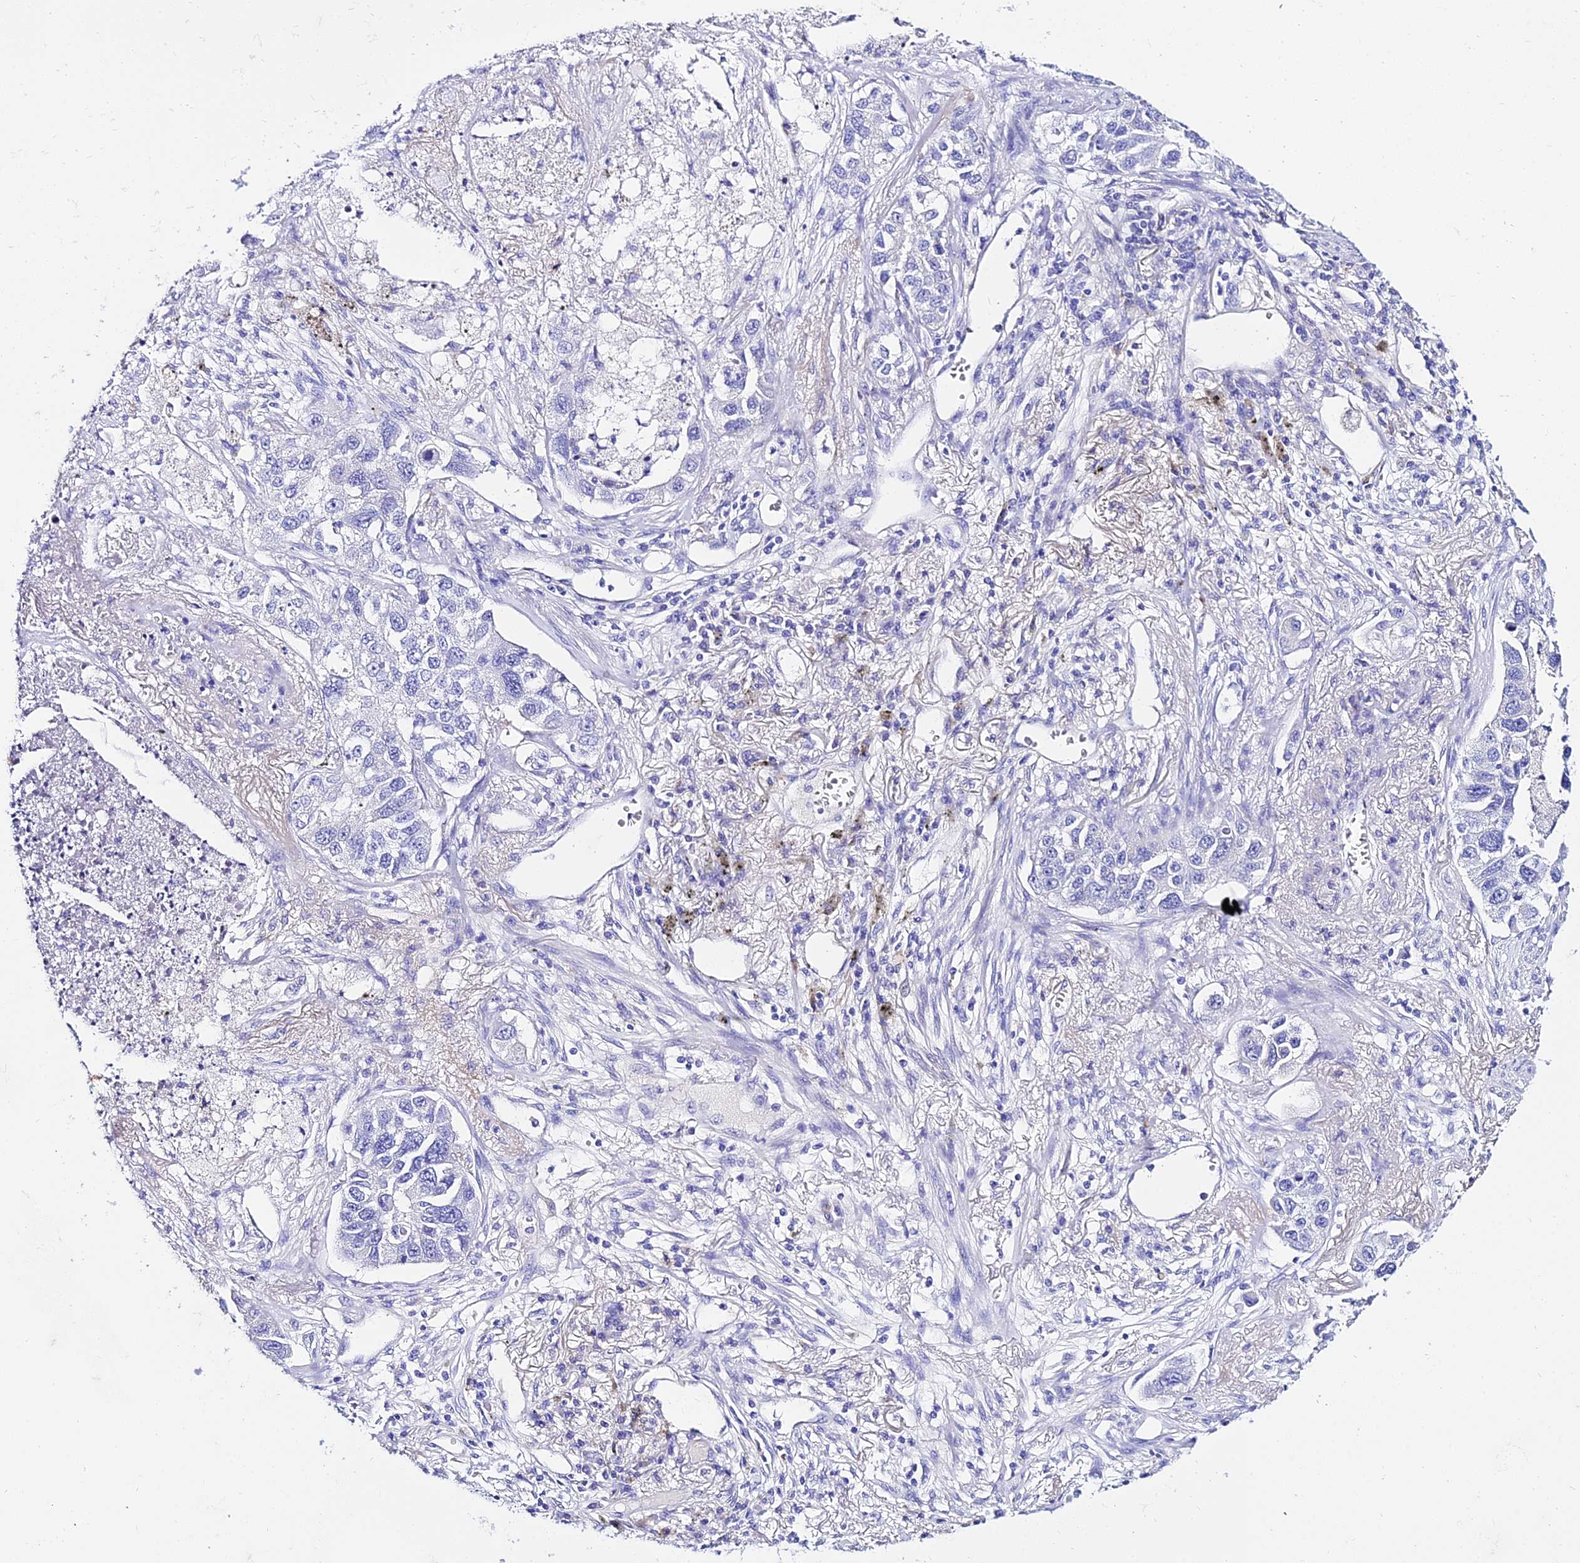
{"staining": {"intensity": "negative", "quantity": "none", "location": "none"}, "tissue": "lung cancer", "cell_type": "Tumor cells", "image_type": "cancer", "snomed": [{"axis": "morphology", "description": "Adenocarcinoma, NOS"}, {"axis": "topography", "description": "Lung"}], "caption": "The photomicrograph shows no staining of tumor cells in lung cancer (adenocarcinoma).", "gene": "DEFB106A", "patient": {"sex": "male", "age": 49}}